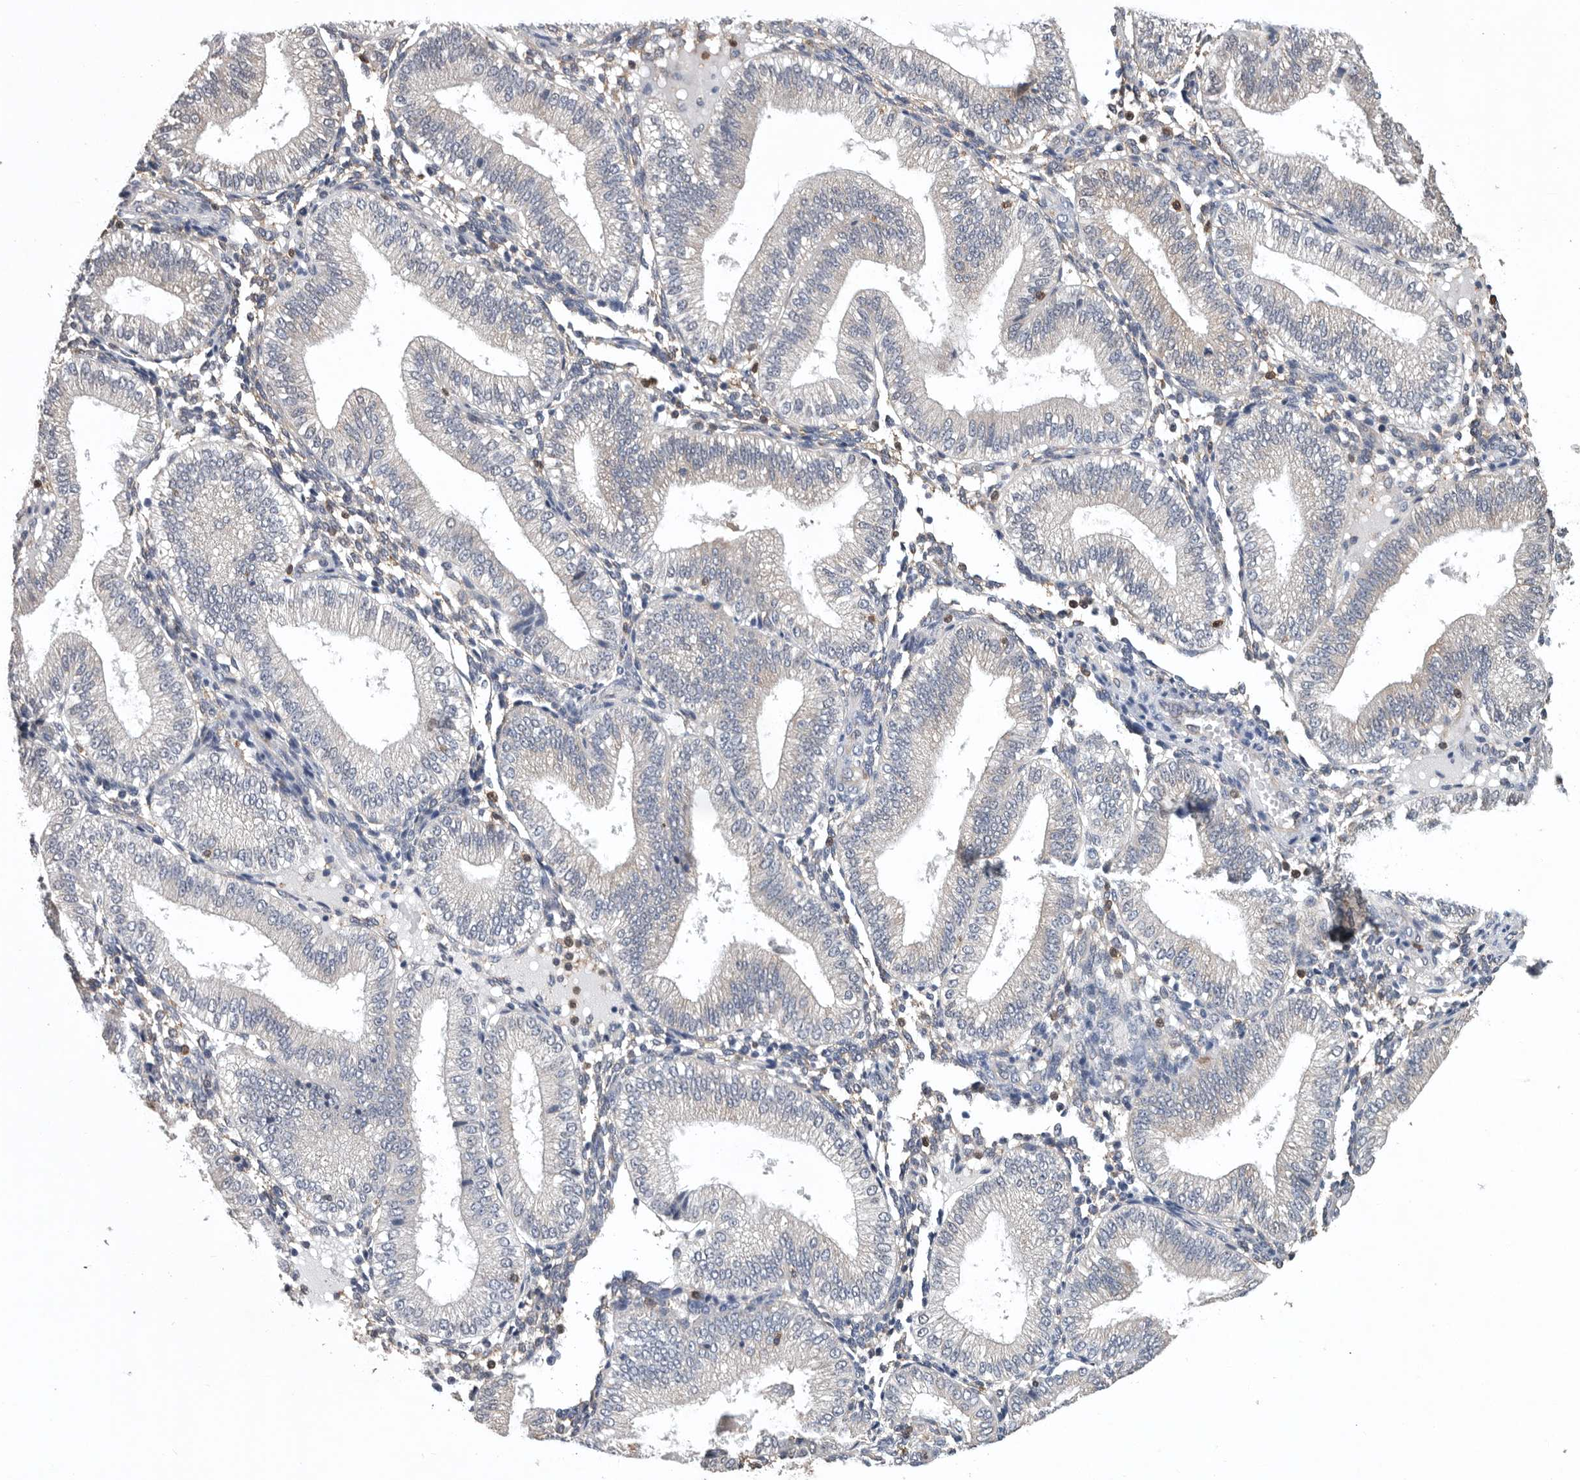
{"staining": {"intensity": "negative", "quantity": "none", "location": "none"}, "tissue": "endometrium", "cell_type": "Cells in endometrial stroma", "image_type": "normal", "snomed": [{"axis": "morphology", "description": "Normal tissue, NOS"}, {"axis": "topography", "description": "Endometrium"}], "caption": "IHC histopathology image of benign human endometrium stained for a protein (brown), which reveals no expression in cells in endometrial stroma. (DAB immunohistochemistry (IHC), high magnification).", "gene": "PDCD4", "patient": {"sex": "female", "age": 39}}